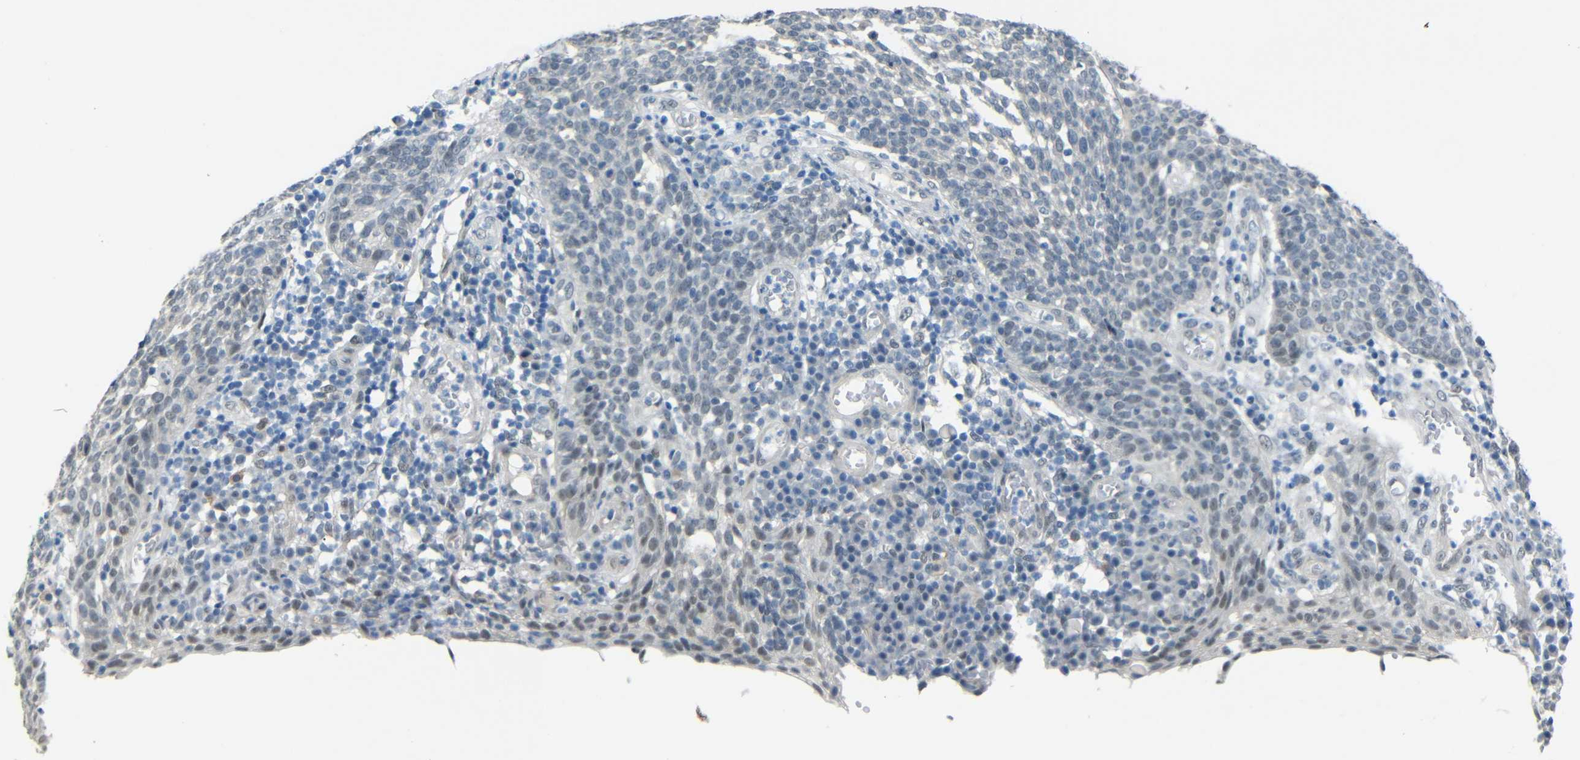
{"staining": {"intensity": "negative", "quantity": "none", "location": "none"}, "tissue": "cervical cancer", "cell_type": "Tumor cells", "image_type": "cancer", "snomed": [{"axis": "morphology", "description": "Squamous cell carcinoma, NOS"}, {"axis": "topography", "description": "Cervix"}], "caption": "Cervical cancer (squamous cell carcinoma) stained for a protein using immunohistochemistry (IHC) shows no positivity tumor cells.", "gene": "GPR158", "patient": {"sex": "female", "age": 34}}